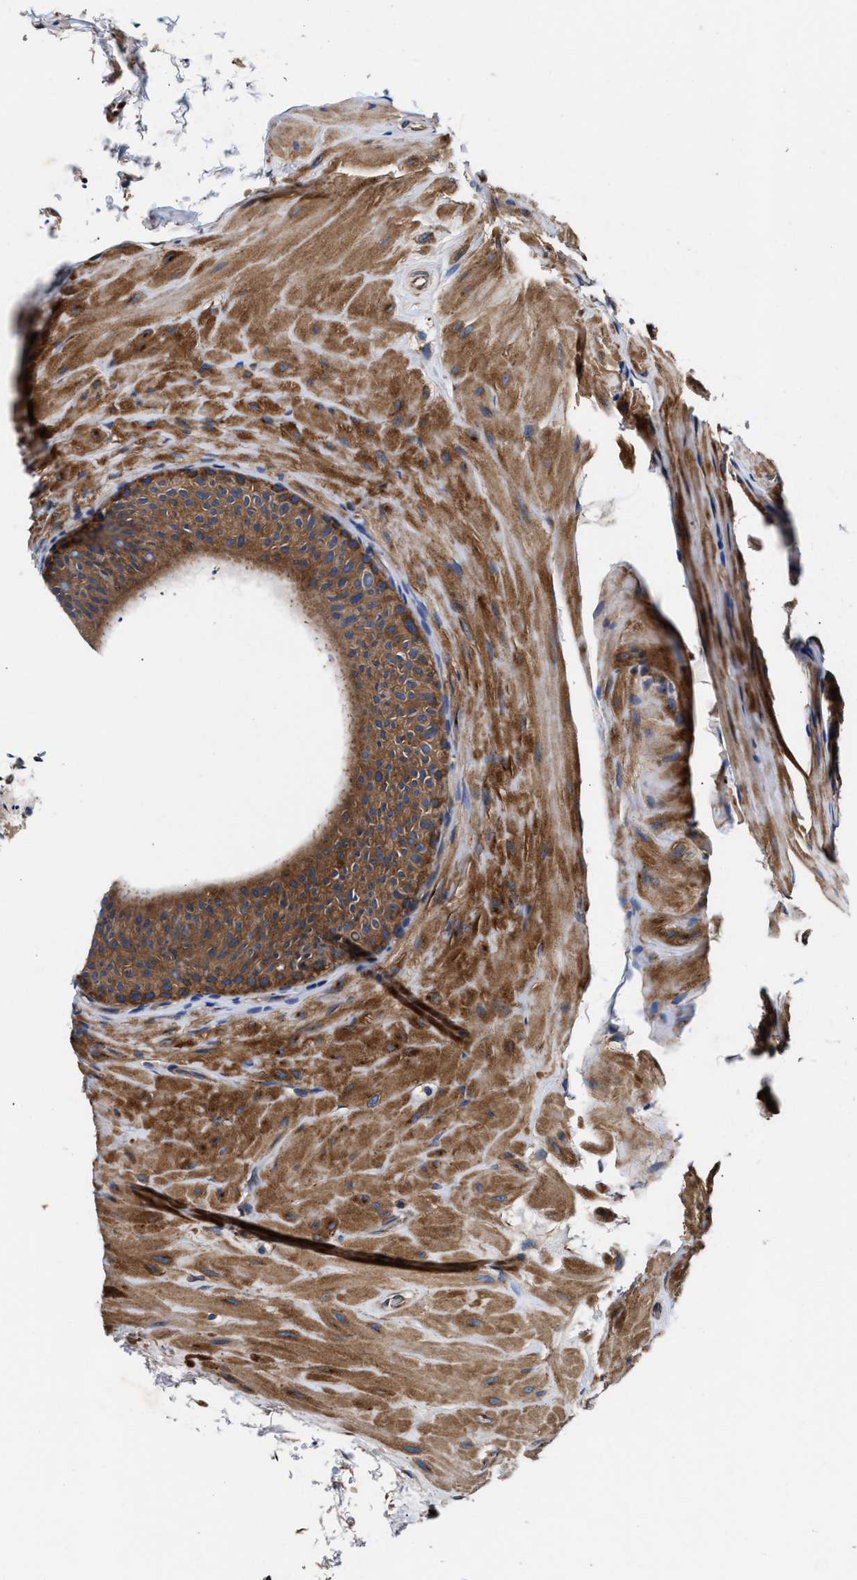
{"staining": {"intensity": "moderate", "quantity": ">75%", "location": "cytoplasmic/membranous"}, "tissue": "epididymis", "cell_type": "Glandular cells", "image_type": "normal", "snomed": [{"axis": "morphology", "description": "Normal tissue, NOS"}, {"axis": "topography", "description": "Epididymis"}], "caption": "The image reveals a brown stain indicating the presence of a protein in the cytoplasmic/membranous of glandular cells in epididymis.", "gene": "SH3GL1", "patient": {"sex": "male", "age": 34}}